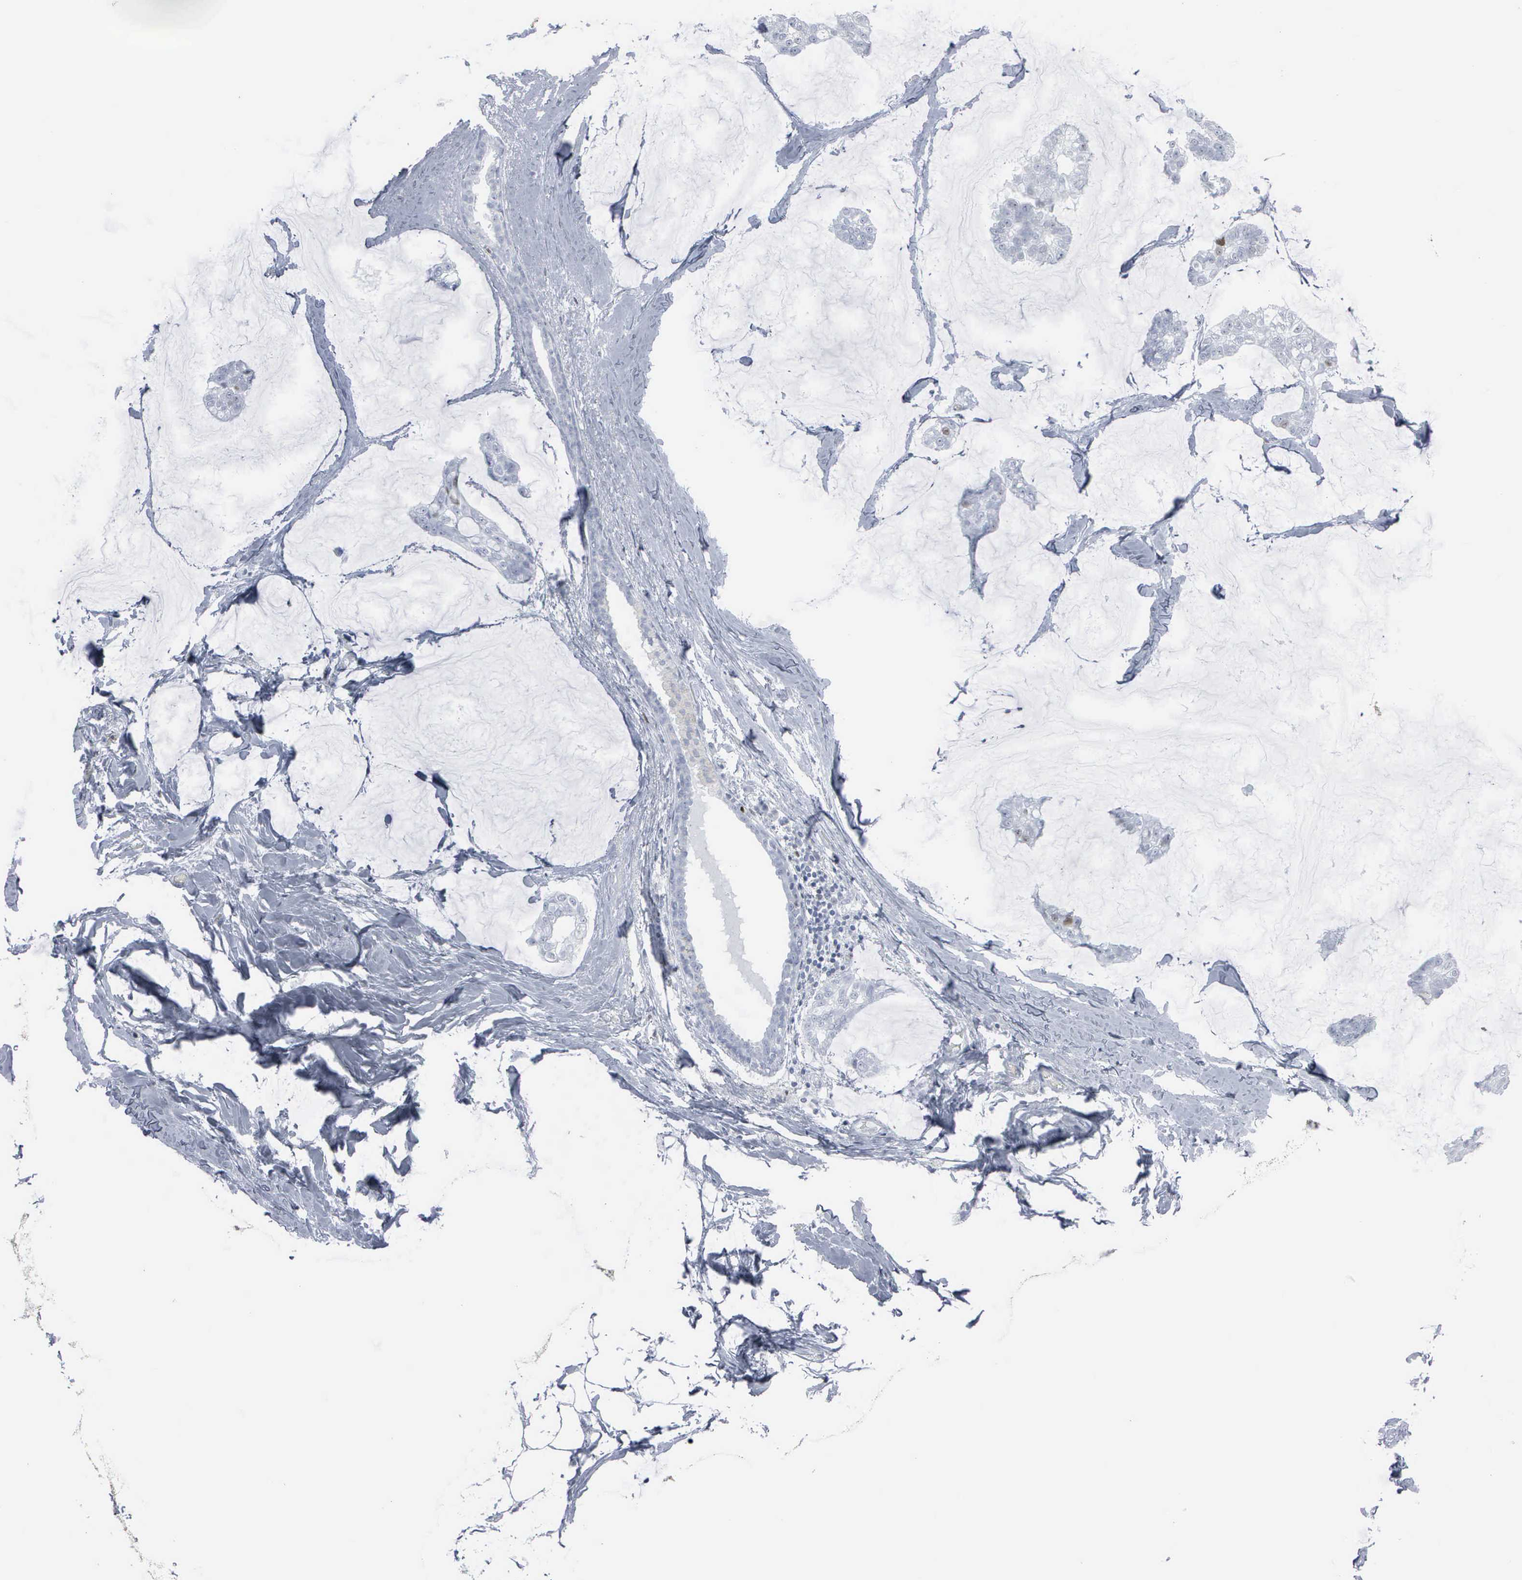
{"staining": {"intensity": "negative", "quantity": "none", "location": "none"}, "tissue": "breast cancer", "cell_type": "Tumor cells", "image_type": "cancer", "snomed": [{"axis": "morphology", "description": "Duct carcinoma"}, {"axis": "topography", "description": "Breast"}], "caption": "A histopathology image of invasive ductal carcinoma (breast) stained for a protein reveals no brown staining in tumor cells. (DAB IHC with hematoxylin counter stain).", "gene": "CCND3", "patient": {"sex": "female", "age": 93}}